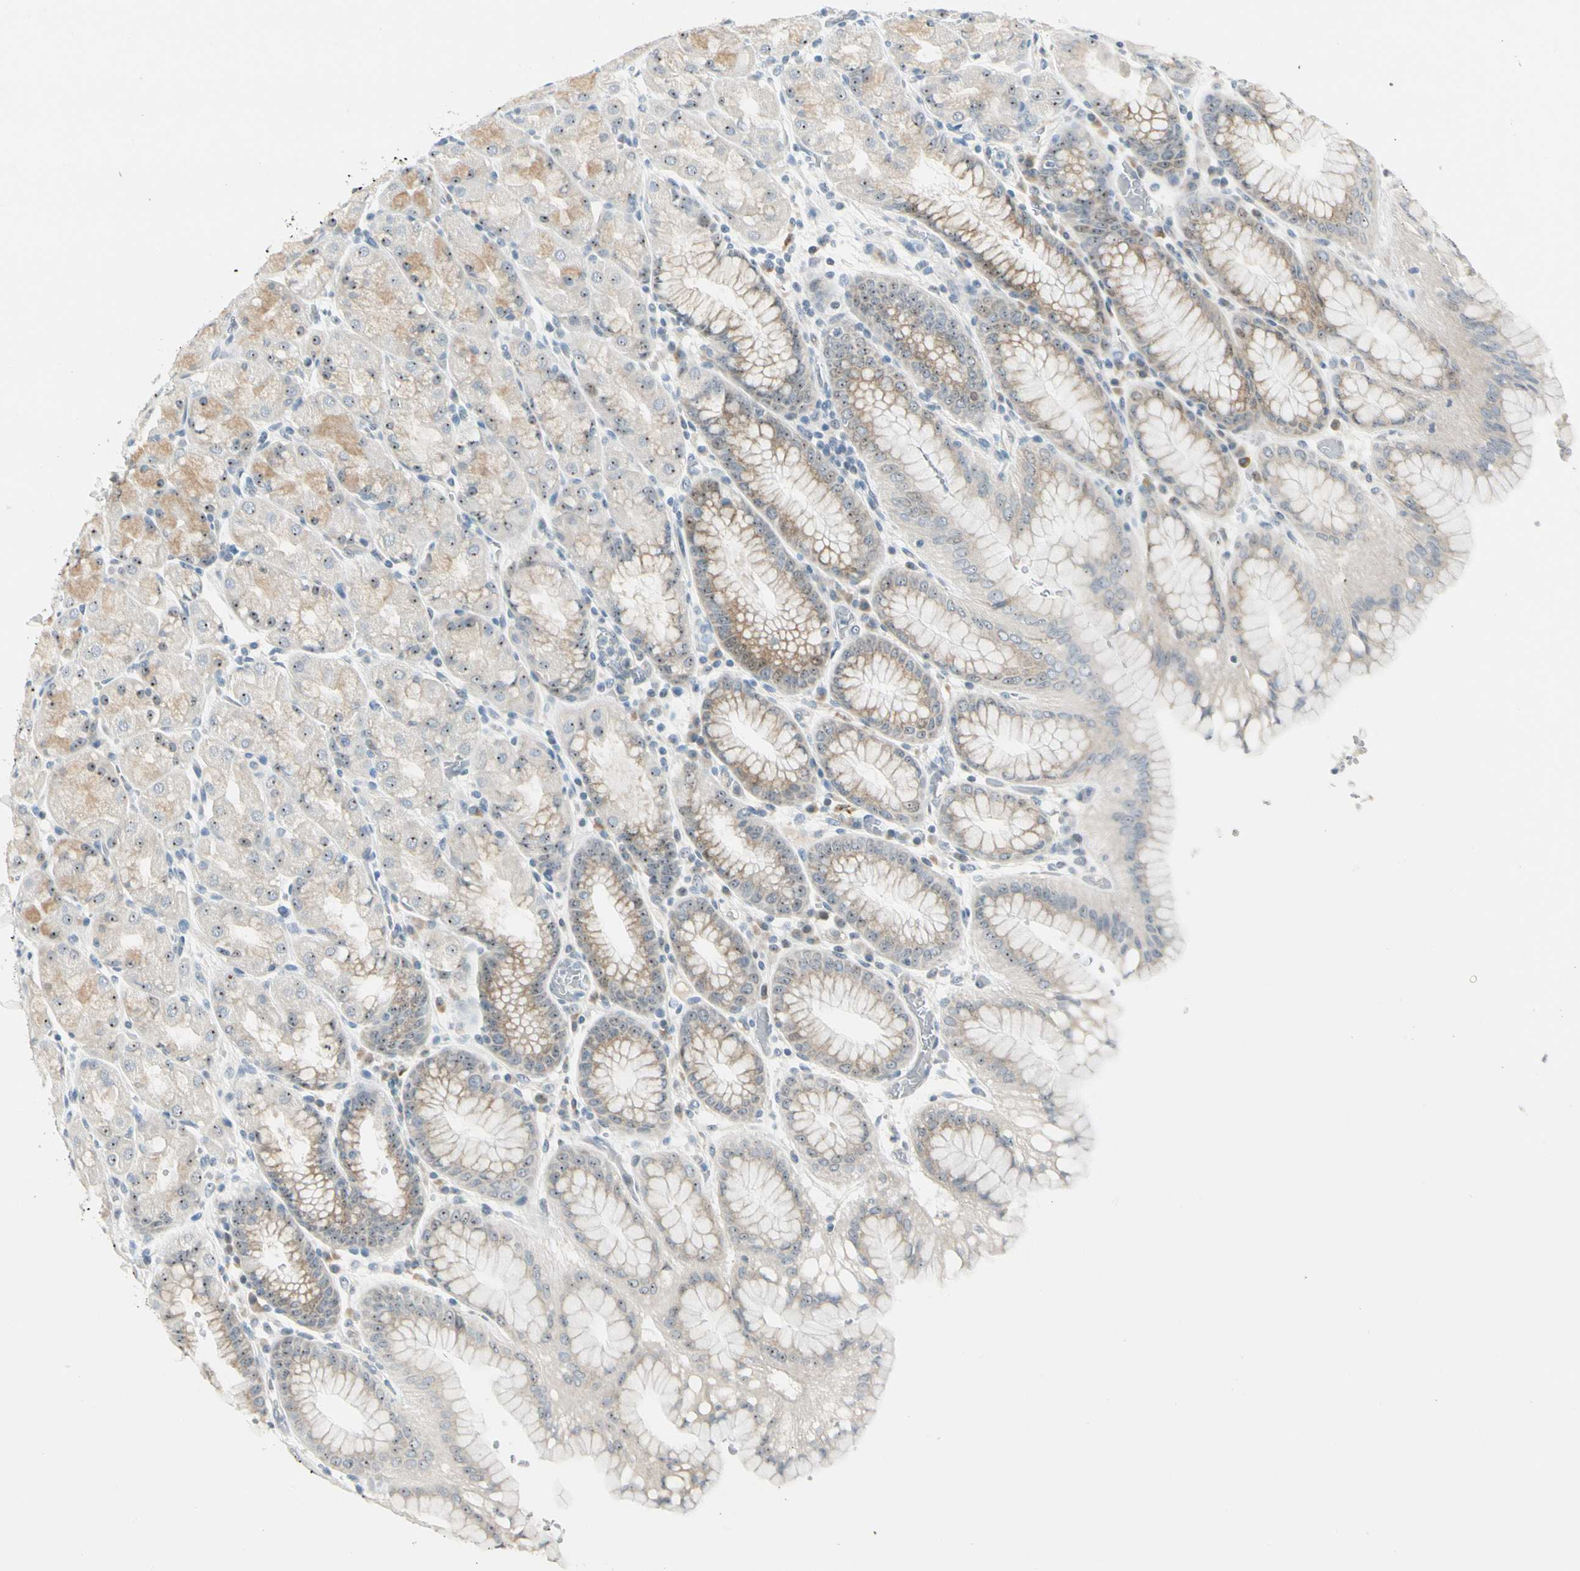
{"staining": {"intensity": "moderate", "quantity": "25%-75%", "location": "cytoplasmic/membranous,nuclear"}, "tissue": "stomach", "cell_type": "Glandular cells", "image_type": "normal", "snomed": [{"axis": "morphology", "description": "Normal tissue, NOS"}, {"axis": "topography", "description": "Stomach, upper"}, {"axis": "topography", "description": "Stomach"}], "caption": "Protein staining of normal stomach displays moderate cytoplasmic/membranous,nuclear expression in about 25%-75% of glandular cells.", "gene": "ZSCAN1", "patient": {"sex": "male", "age": 76}}